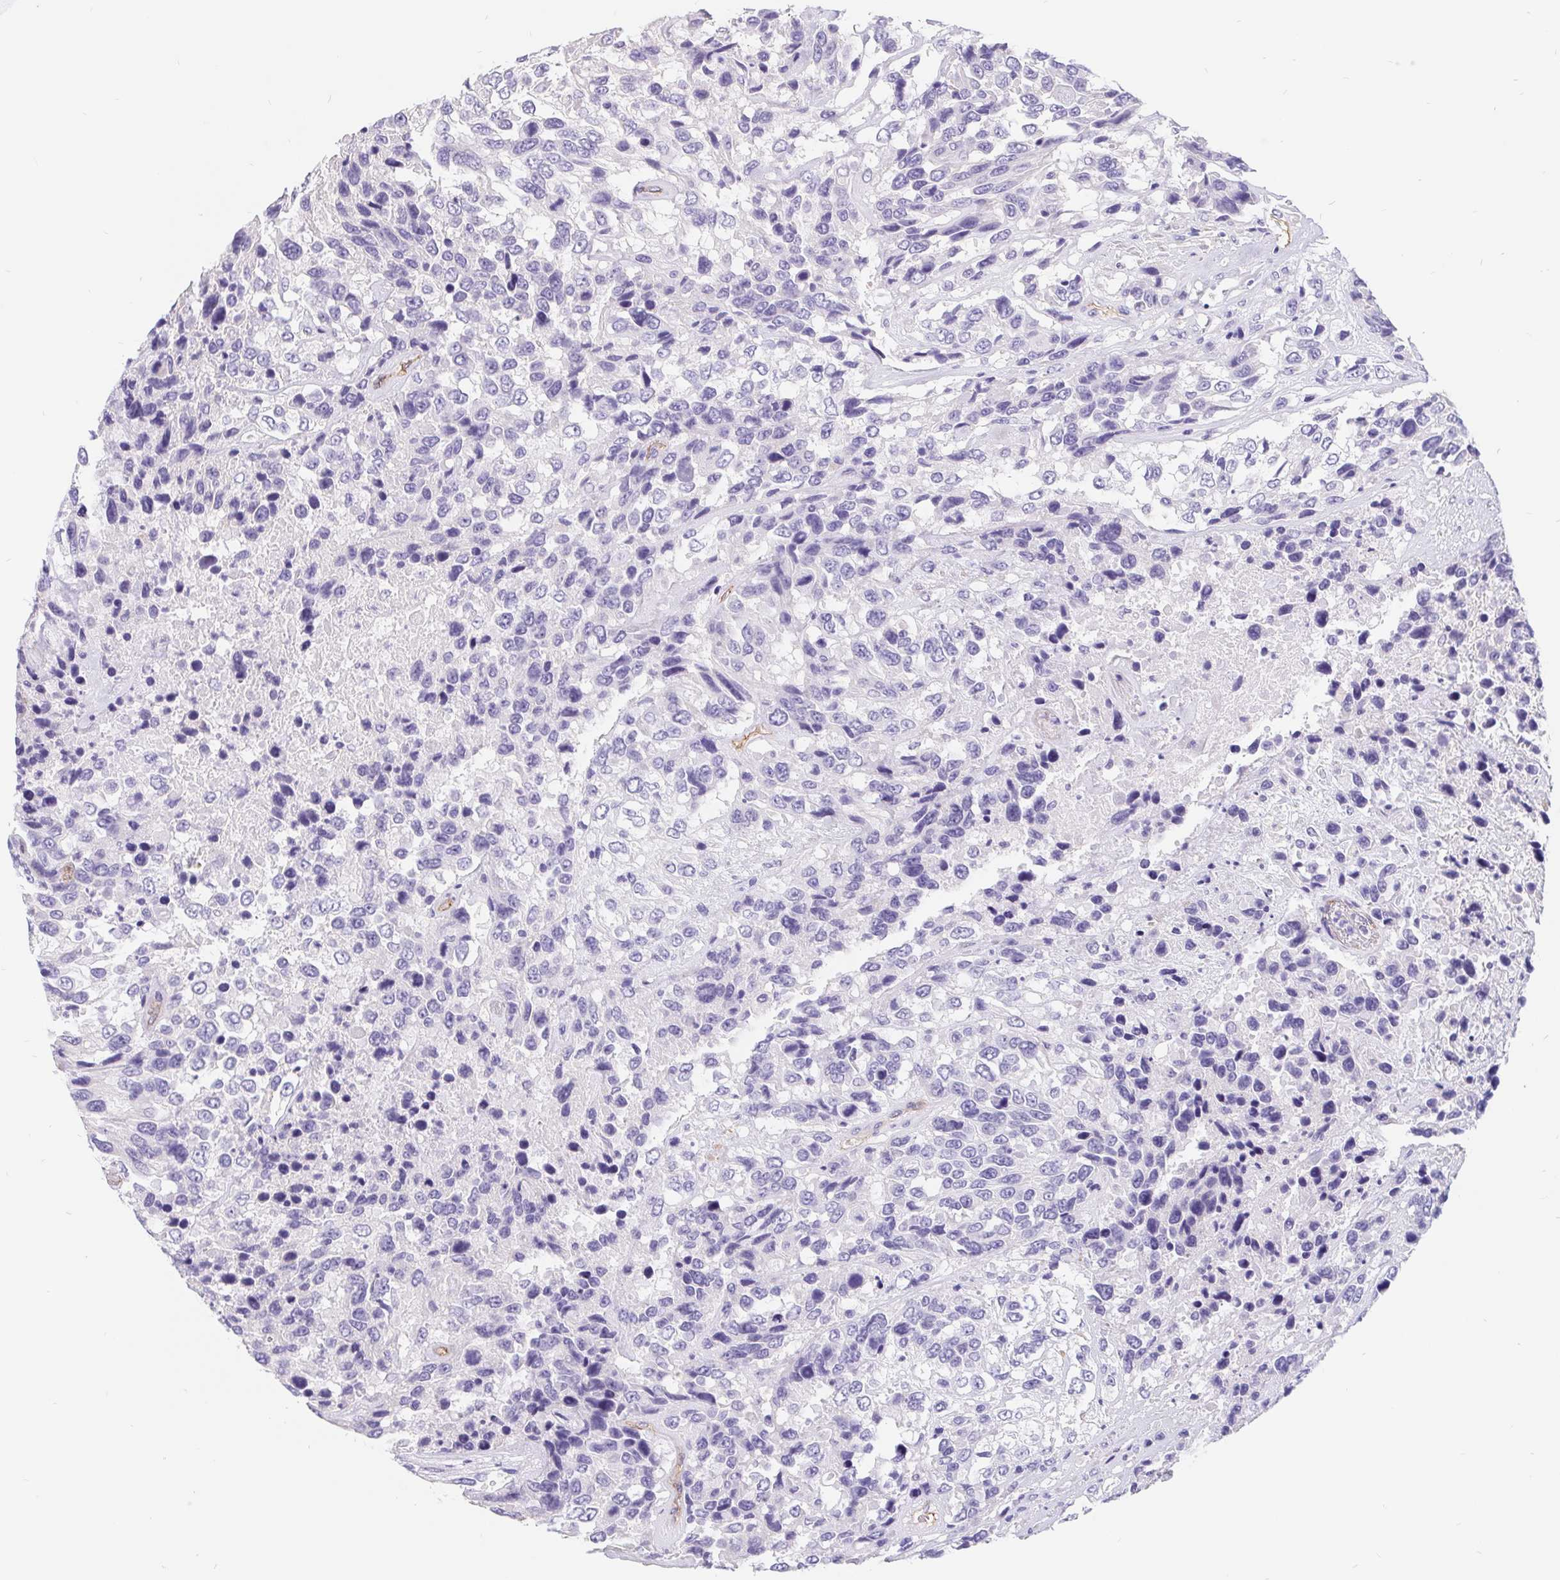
{"staining": {"intensity": "negative", "quantity": "none", "location": "none"}, "tissue": "urothelial cancer", "cell_type": "Tumor cells", "image_type": "cancer", "snomed": [{"axis": "morphology", "description": "Urothelial carcinoma, High grade"}, {"axis": "topography", "description": "Urinary bladder"}], "caption": "Immunohistochemistry histopathology image of high-grade urothelial carcinoma stained for a protein (brown), which demonstrates no expression in tumor cells.", "gene": "LIMCH1", "patient": {"sex": "female", "age": 70}}